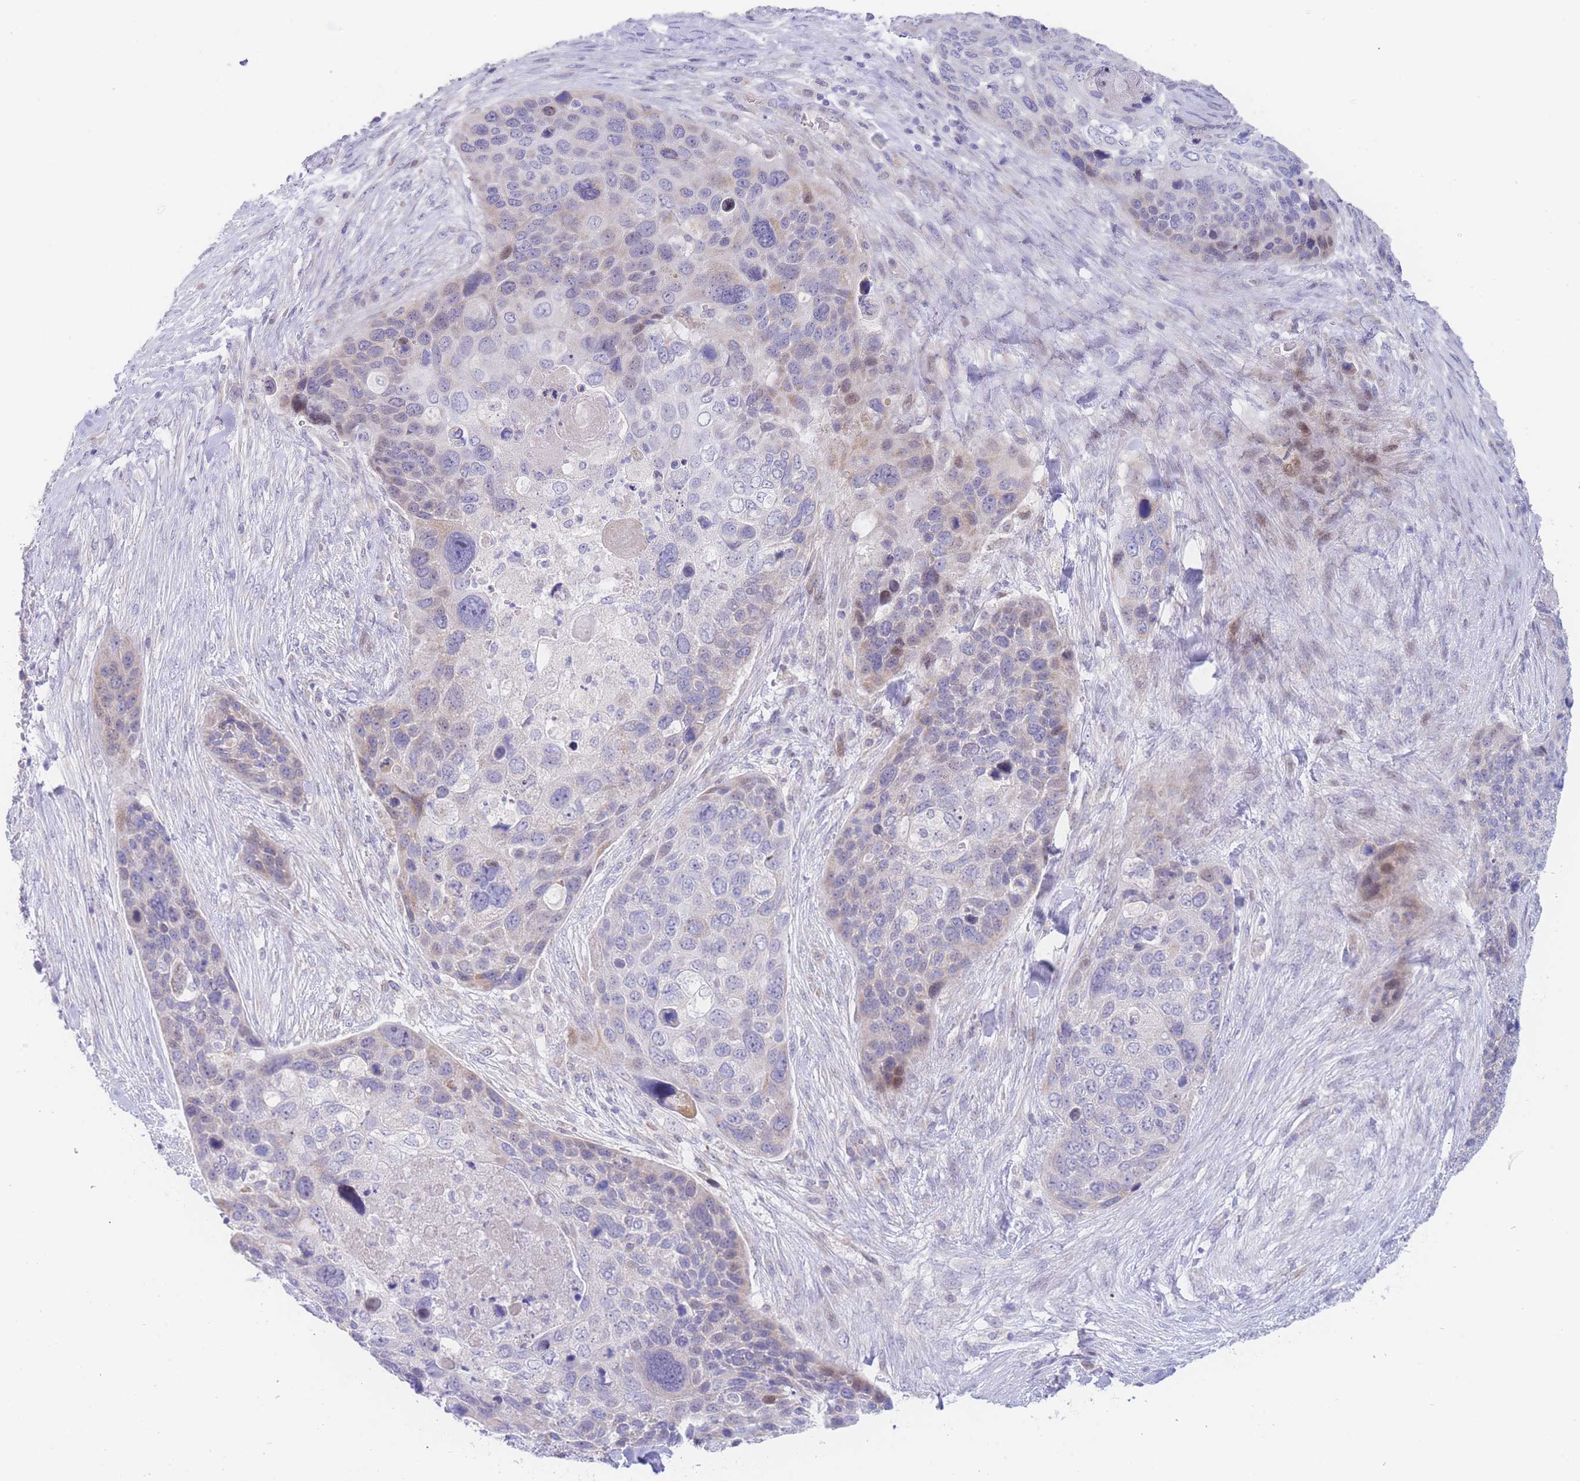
{"staining": {"intensity": "weak", "quantity": "<25%", "location": "nuclear"}, "tissue": "skin cancer", "cell_type": "Tumor cells", "image_type": "cancer", "snomed": [{"axis": "morphology", "description": "Basal cell carcinoma"}, {"axis": "topography", "description": "Skin"}], "caption": "IHC image of human skin basal cell carcinoma stained for a protein (brown), which demonstrates no expression in tumor cells.", "gene": "GPAM", "patient": {"sex": "female", "age": 74}}